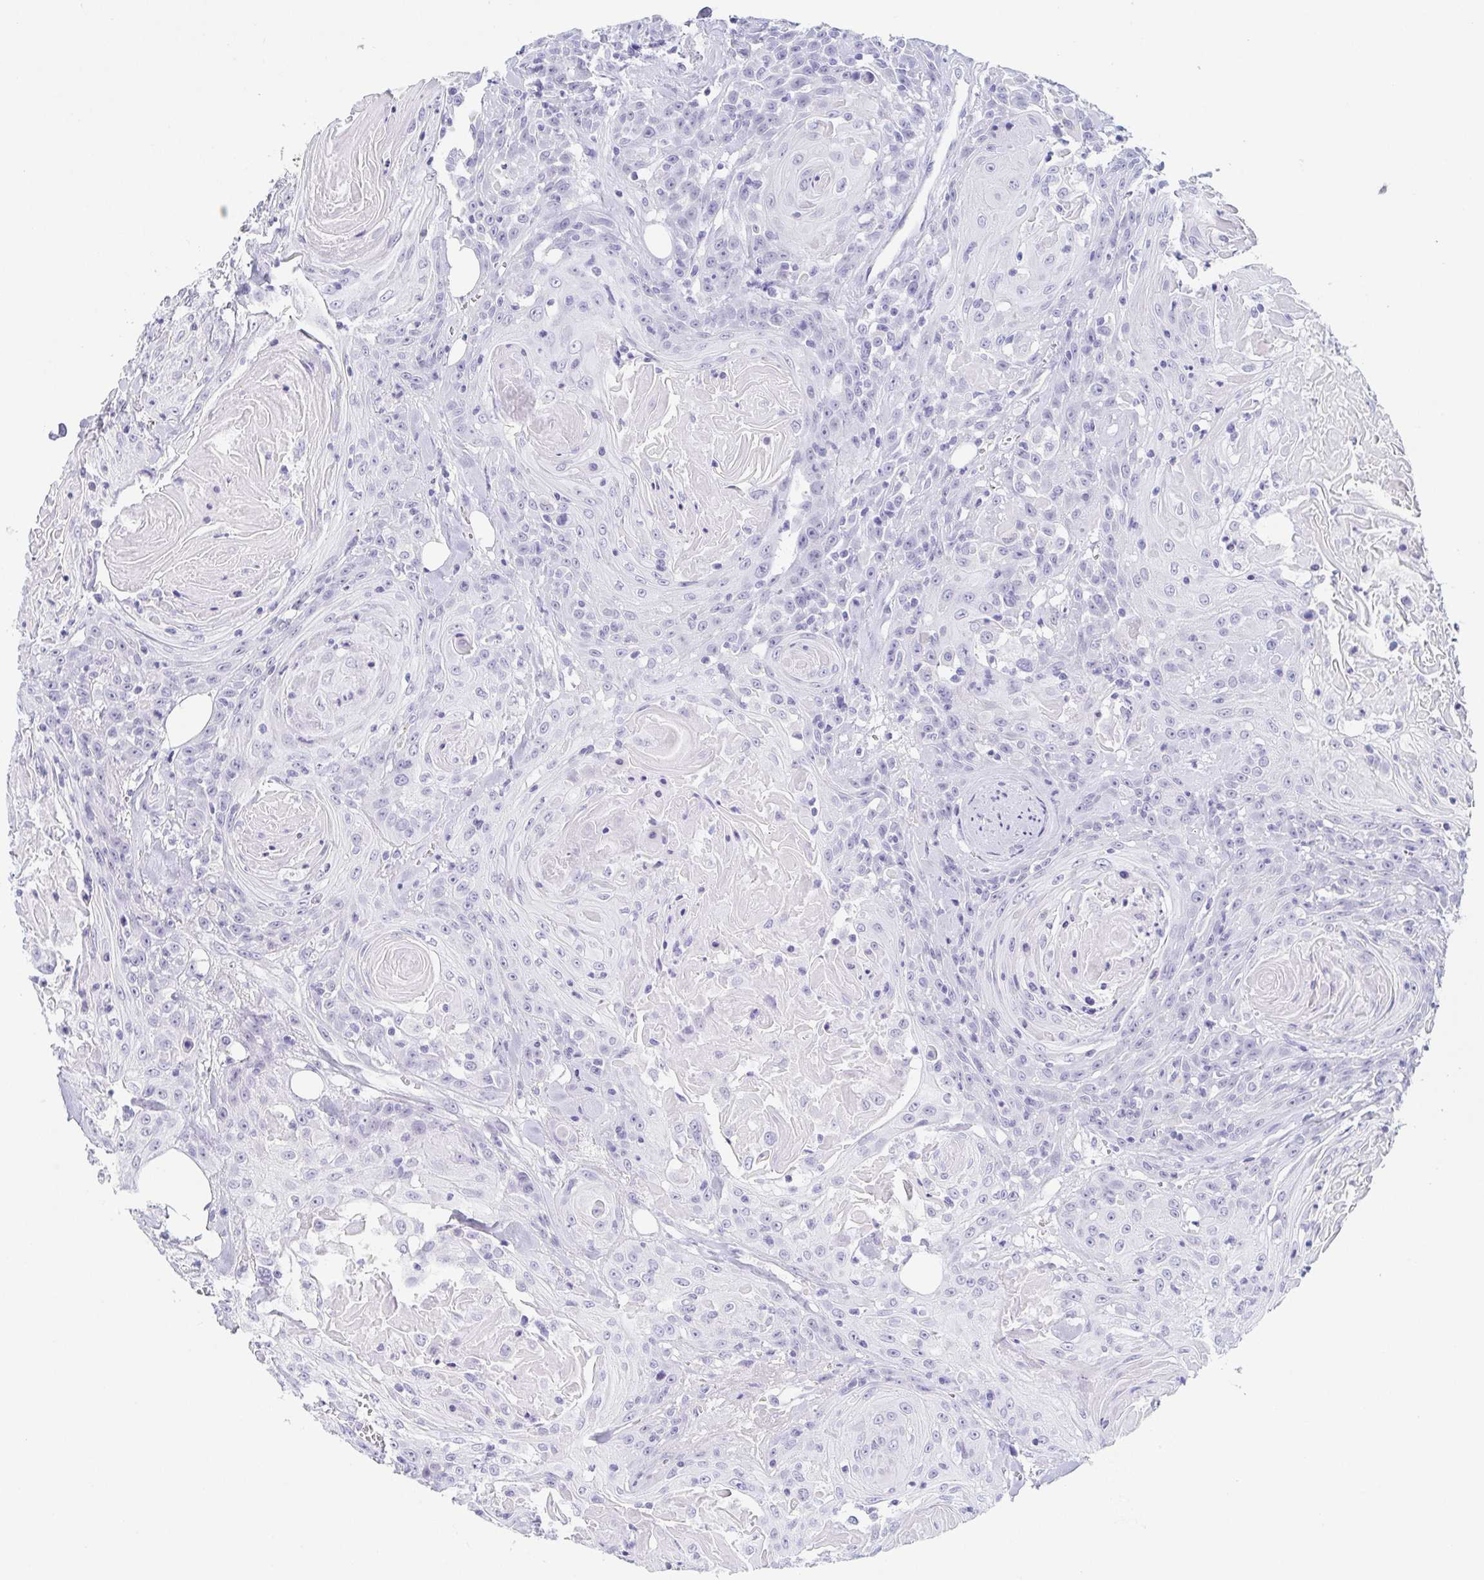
{"staining": {"intensity": "negative", "quantity": "none", "location": "none"}, "tissue": "head and neck cancer", "cell_type": "Tumor cells", "image_type": "cancer", "snomed": [{"axis": "morphology", "description": "Squamous cell carcinoma, NOS"}, {"axis": "topography", "description": "Head-Neck"}], "caption": "Immunohistochemistry of head and neck squamous cell carcinoma demonstrates no expression in tumor cells.", "gene": "REG4", "patient": {"sex": "female", "age": 84}}